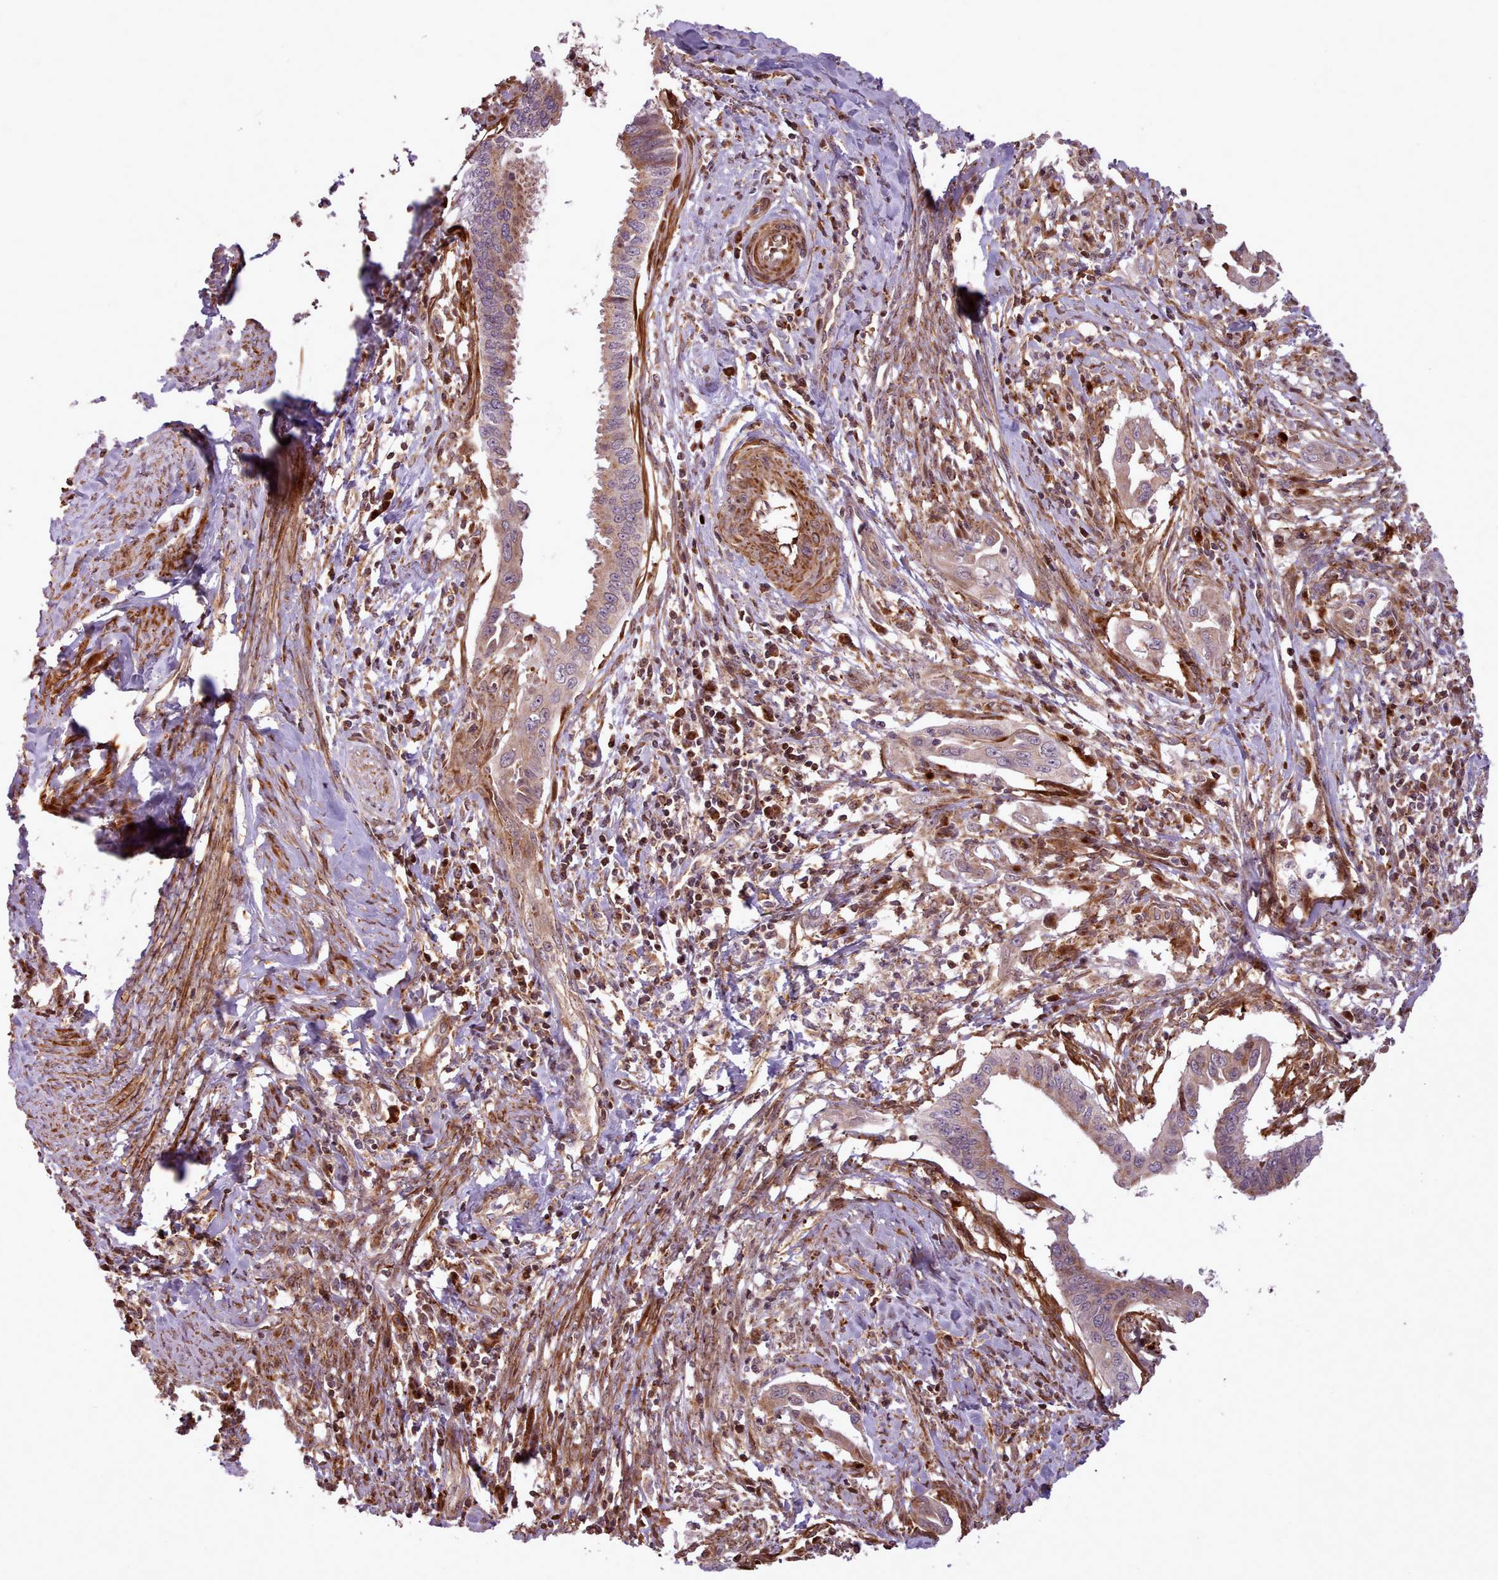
{"staining": {"intensity": "moderate", "quantity": "<25%", "location": "cytoplasmic/membranous"}, "tissue": "cervical cancer", "cell_type": "Tumor cells", "image_type": "cancer", "snomed": [{"axis": "morphology", "description": "Adenocarcinoma, NOS"}, {"axis": "topography", "description": "Cervix"}], "caption": "Human cervical cancer (adenocarcinoma) stained with a brown dye reveals moderate cytoplasmic/membranous positive expression in about <25% of tumor cells.", "gene": "NLRP7", "patient": {"sex": "female", "age": 42}}